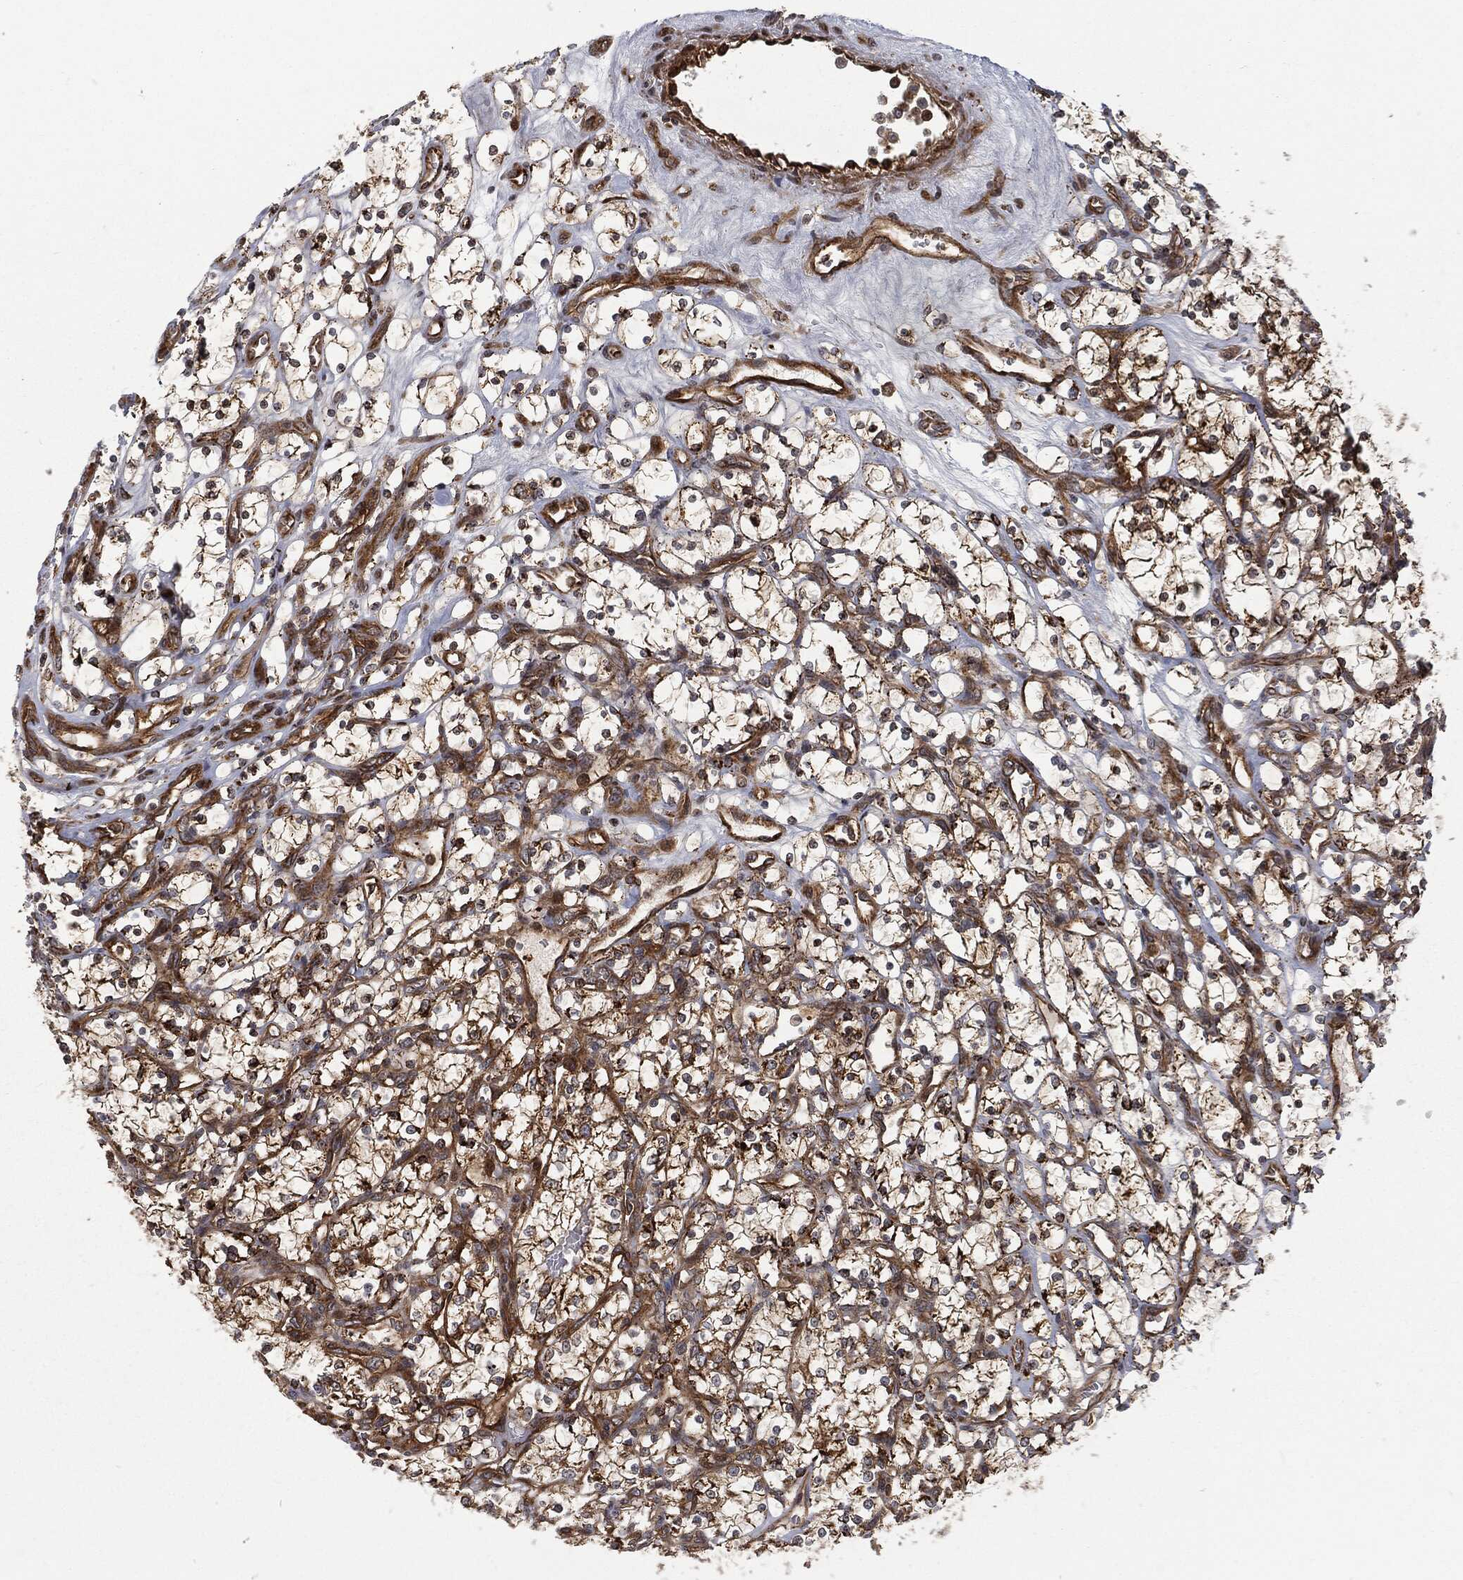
{"staining": {"intensity": "moderate", "quantity": ">75%", "location": "cytoplasmic/membranous"}, "tissue": "renal cancer", "cell_type": "Tumor cells", "image_type": "cancer", "snomed": [{"axis": "morphology", "description": "Adenocarcinoma, NOS"}, {"axis": "topography", "description": "Kidney"}], "caption": "A photomicrograph of human renal cancer (adenocarcinoma) stained for a protein reveals moderate cytoplasmic/membranous brown staining in tumor cells.", "gene": "RFTN1", "patient": {"sex": "female", "age": 69}}